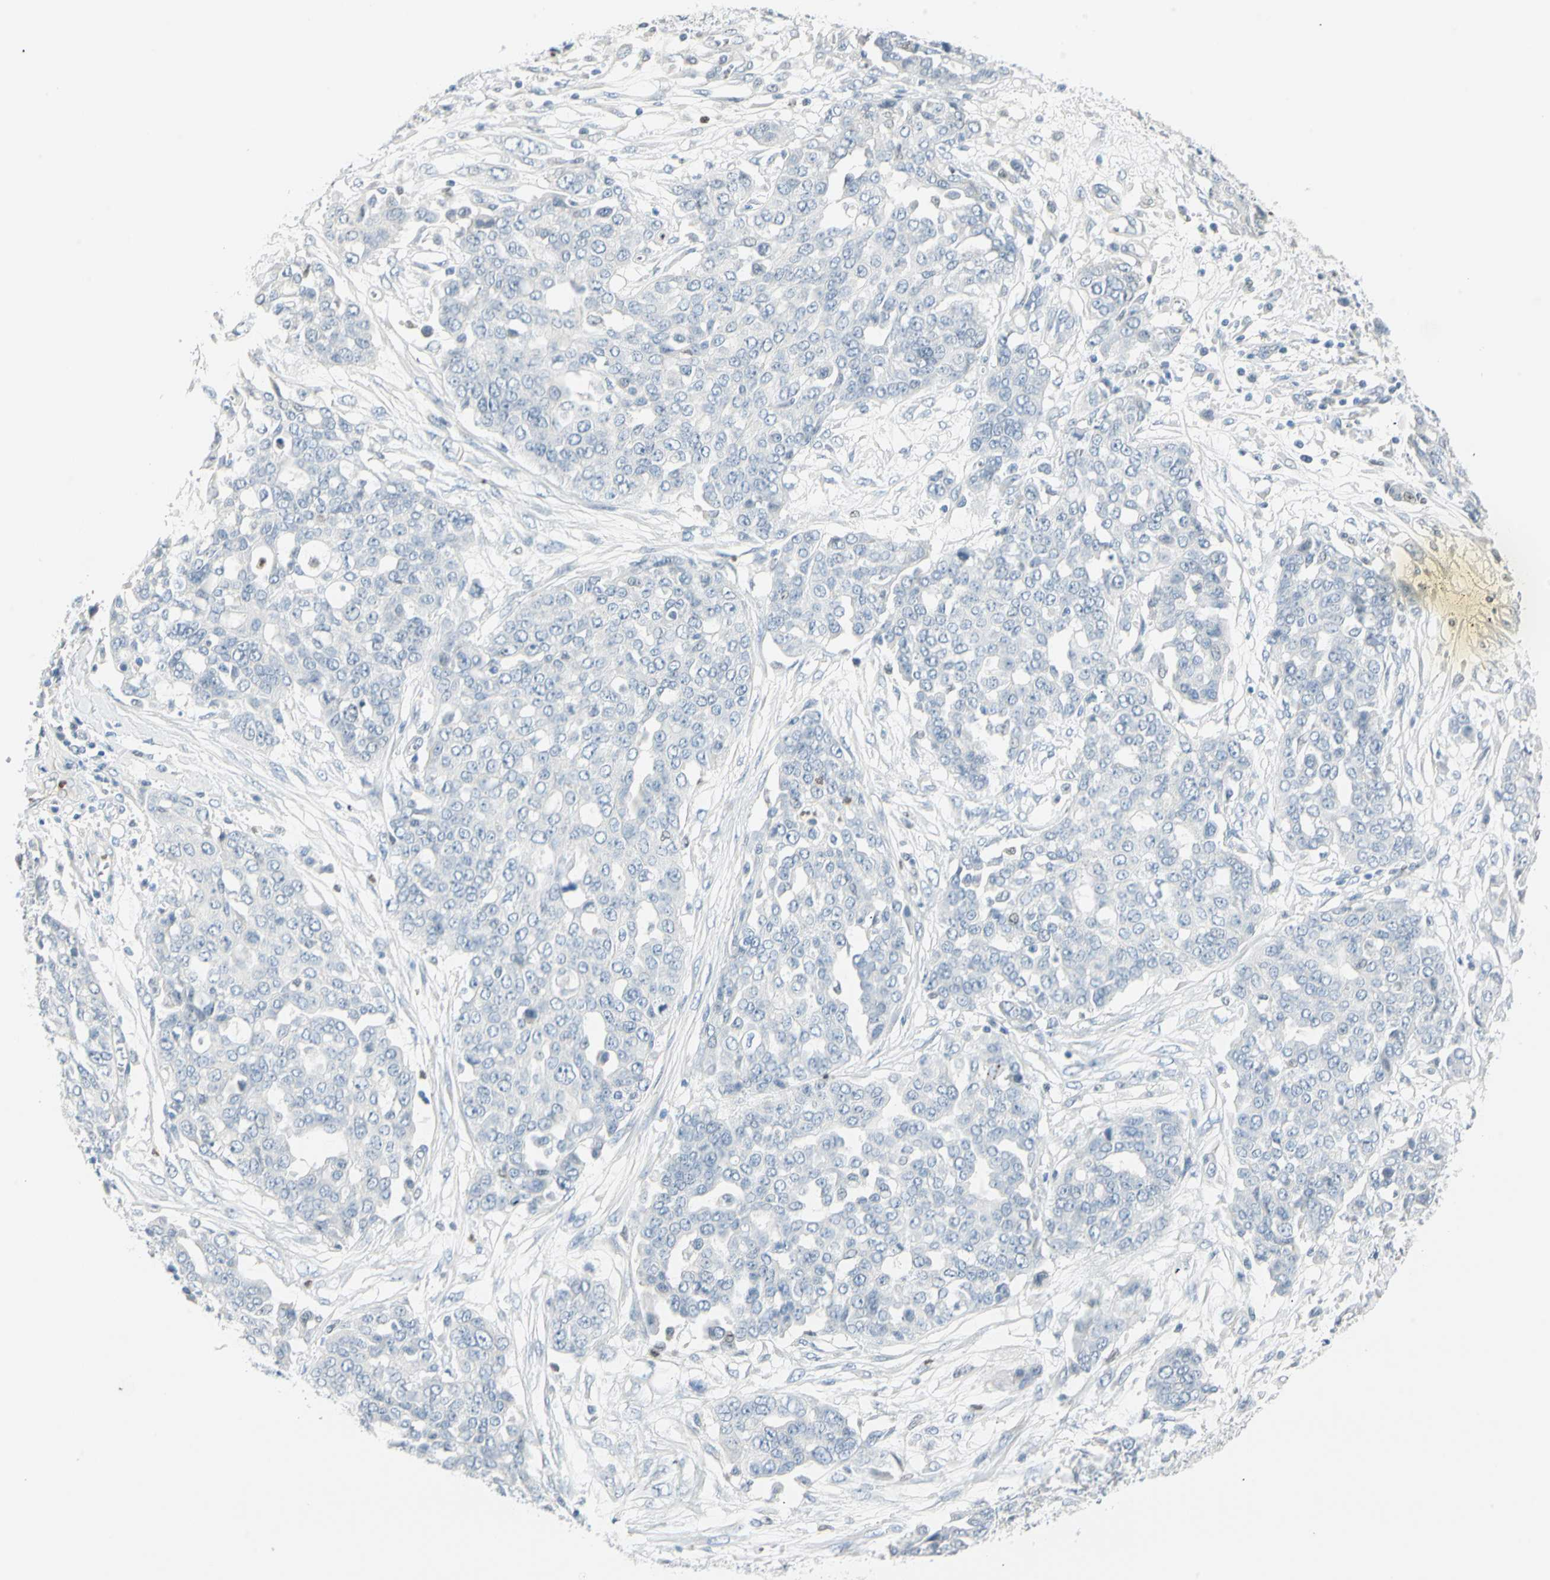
{"staining": {"intensity": "negative", "quantity": "none", "location": "none"}, "tissue": "ovarian cancer", "cell_type": "Tumor cells", "image_type": "cancer", "snomed": [{"axis": "morphology", "description": "Cystadenocarcinoma, serous, NOS"}, {"axis": "topography", "description": "Soft tissue"}, {"axis": "topography", "description": "Ovary"}], "caption": "An IHC photomicrograph of serous cystadenocarcinoma (ovarian) is shown. There is no staining in tumor cells of serous cystadenocarcinoma (ovarian).", "gene": "MLLT10", "patient": {"sex": "female", "age": 57}}